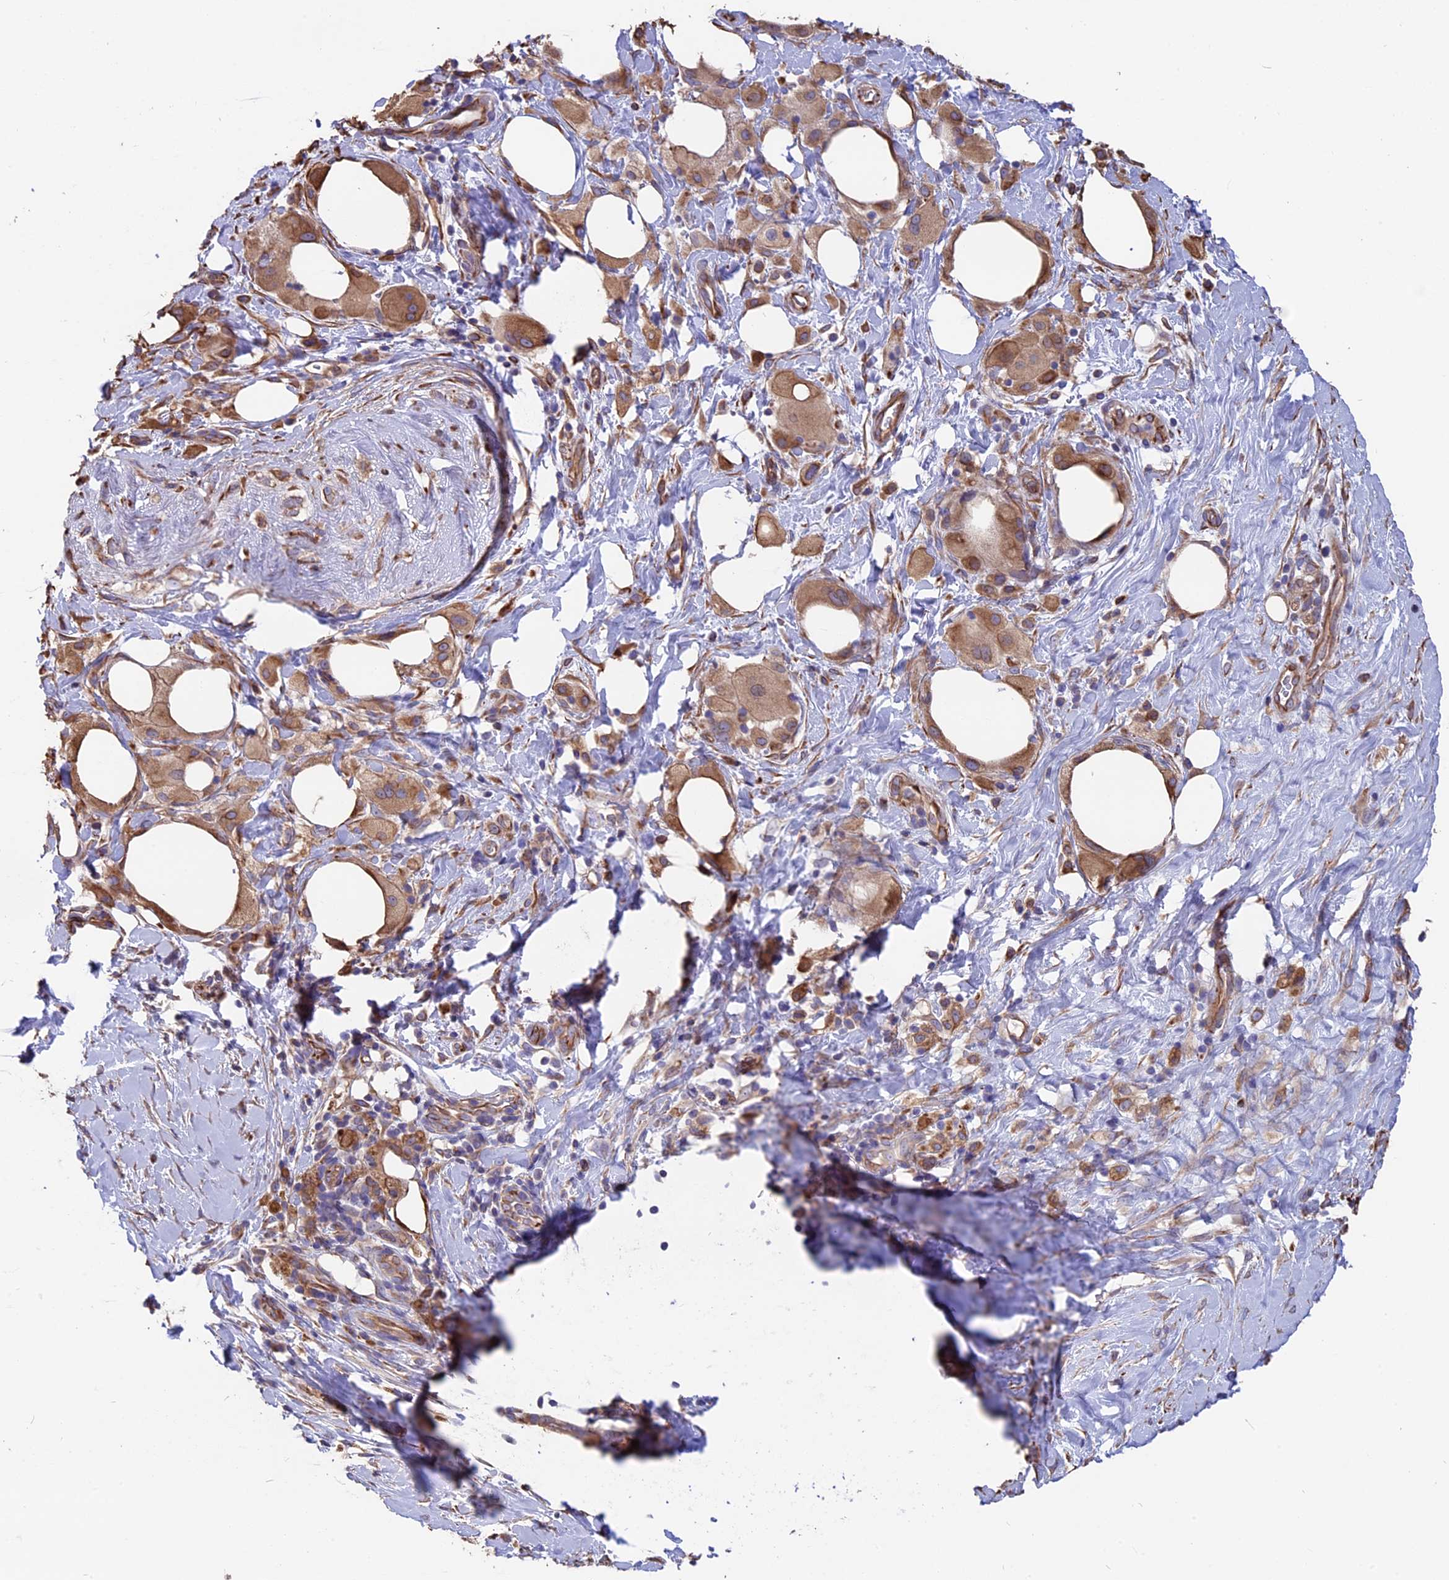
{"staining": {"intensity": "moderate", "quantity": ">75%", "location": "cytoplasmic/membranous"}, "tissue": "pancreatic cancer", "cell_type": "Tumor cells", "image_type": "cancer", "snomed": [{"axis": "morphology", "description": "Adenocarcinoma, NOS"}, {"axis": "topography", "description": "Pancreas"}], "caption": "The immunohistochemical stain shows moderate cytoplasmic/membranous staining in tumor cells of pancreatic cancer (adenocarcinoma) tissue.", "gene": "SEH1L", "patient": {"sex": "male", "age": 58}}